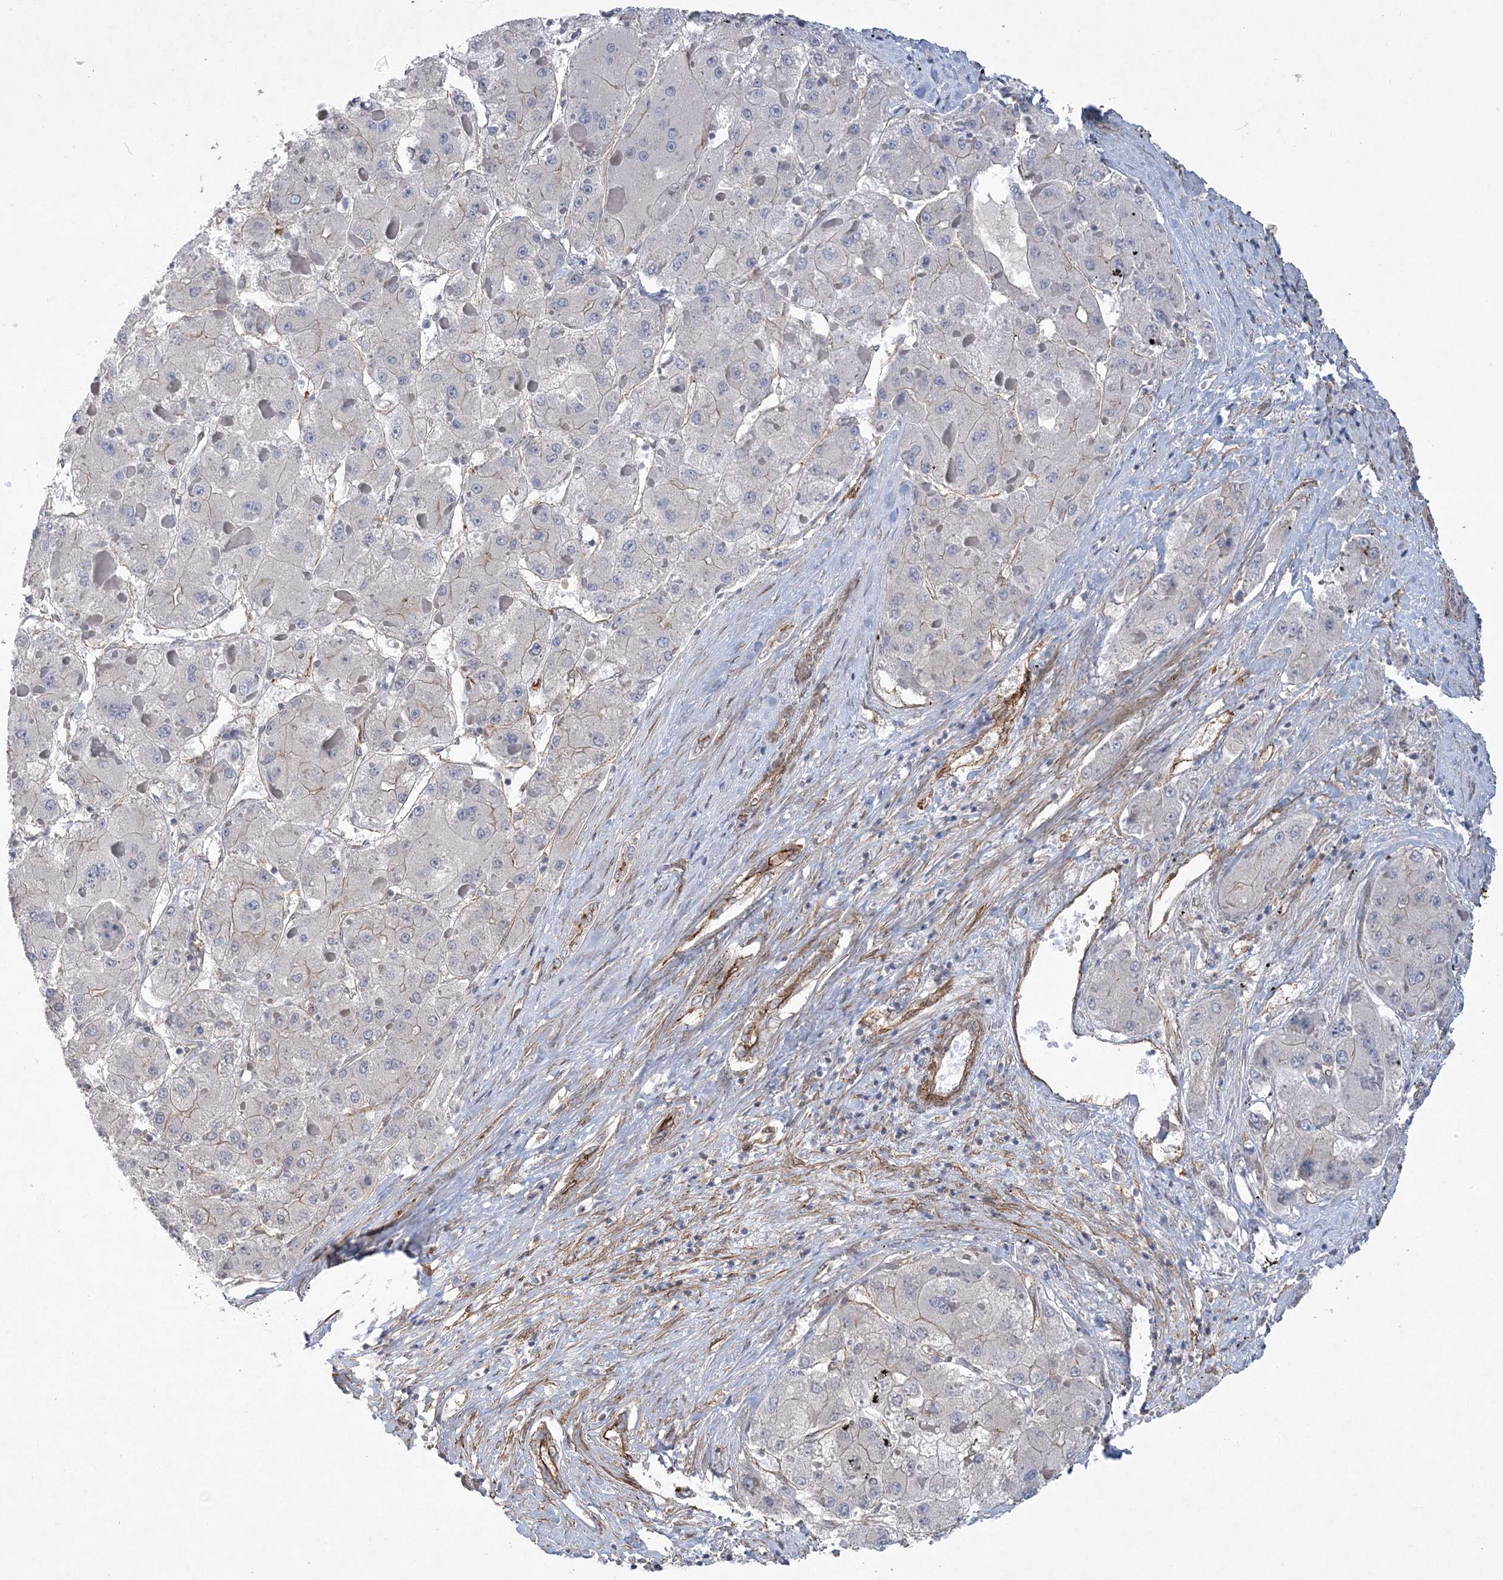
{"staining": {"intensity": "negative", "quantity": "none", "location": "none"}, "tissue": "liver cancer", "cell_type": "Tumor cells", "image_type": "cancer", "snomed": [{"axis": "morphology", "description": "Carcinoma, Hepatocellular, NOS"}, {"axis": "topography", "description": "Liver"}], "caption": "Immunohistochemistry histopathology image of neoplastic tissue: human hepatocellular carcinoma (liver) stained with DAB reveals no significant protein positivity in tumor cells.", "gene": "RAI14", "patient": {"sex": "female", "age": 73}}